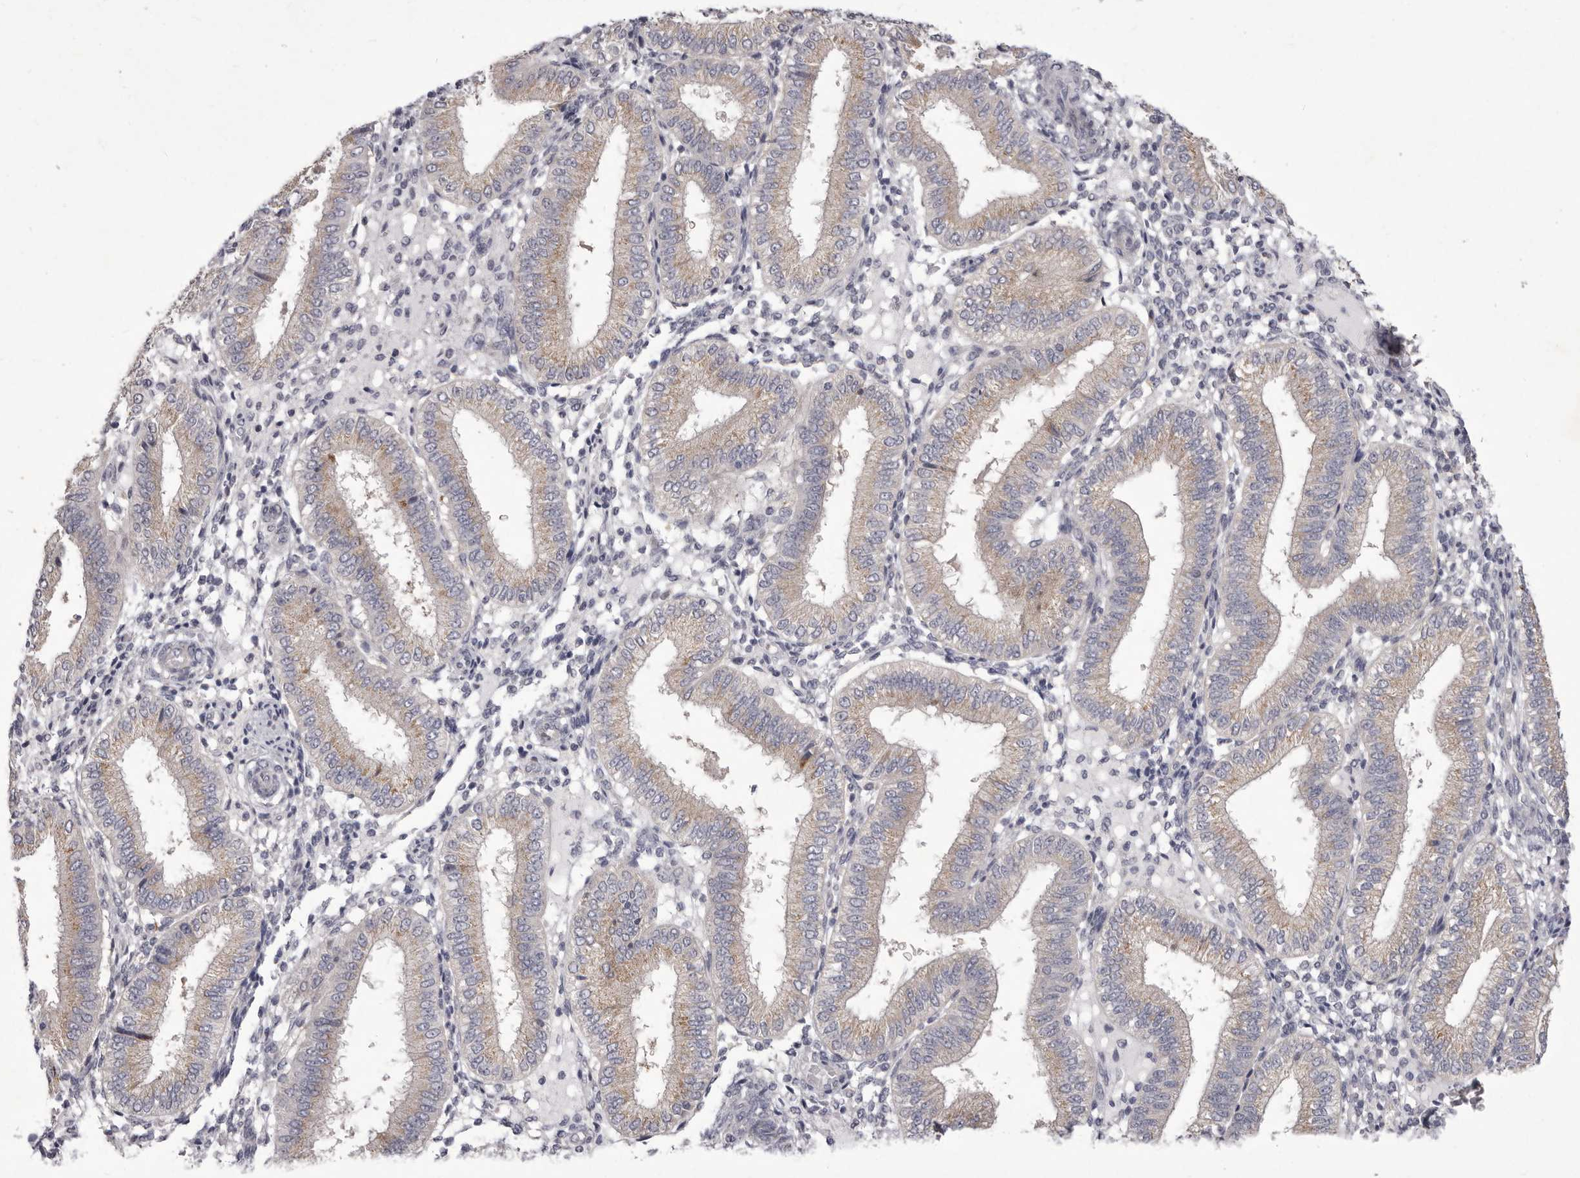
{"staining": {"intensity": "weak", "quantity": "<25%", "location": "cytoplasmic/membranous"}, "tissue": "endometrium", "cell_type": "Cells in endometrial stroma", "image_type": "normal", "snomed": [{"axis": "morphology", "description": "Normal tissue, NOS"}, {"axis": "topography", "description": "Endometrium"}], "caption": "An image of endometrium stained for a protein demonstrates no brown staining in cells in endometrial stroma. The staining is performed using DAB brown chromogen with nuclei counter-stained in using hematoxylin.", "gene": "P2RX6", "patient": {"sex": "female", "age": 39}}